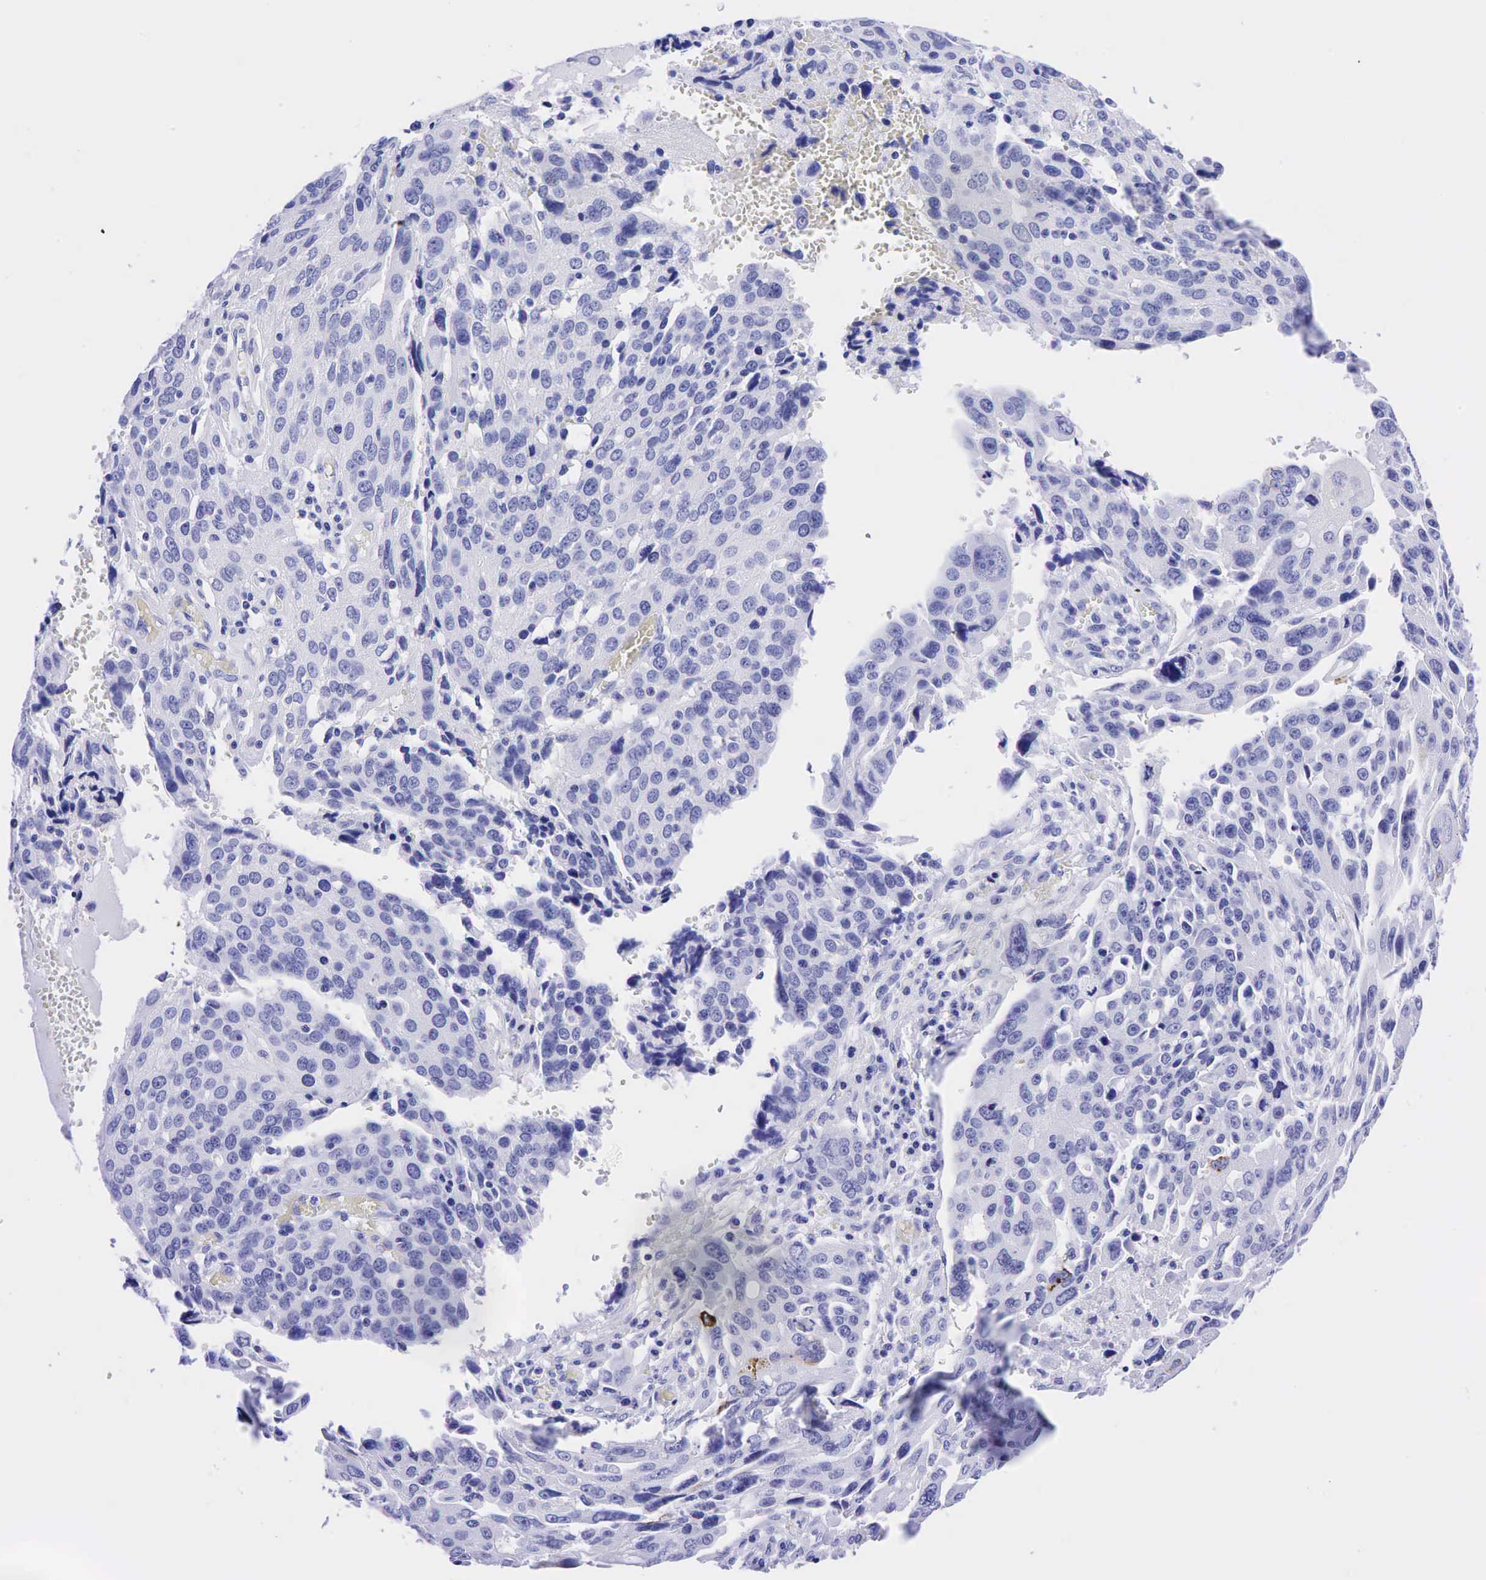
{"staining": {"intensity": "negative", "quantity": "none", "location": "none"}, "tissue": "ovarian cancer", "cell_type": "Tumor cells", "image_type": "cancer", "snomed": [{"axis": "morphology", "description": "Carcinoma, endometroid"}, {"axis": "topography", "description": "Ovary"}], "caption": "A micrograph of ovarian cancer stained for a protein demonstrates no brown staining in tumor cells.", "gene": "CHGA", "patient": {"sex": "female", "age": 75}}